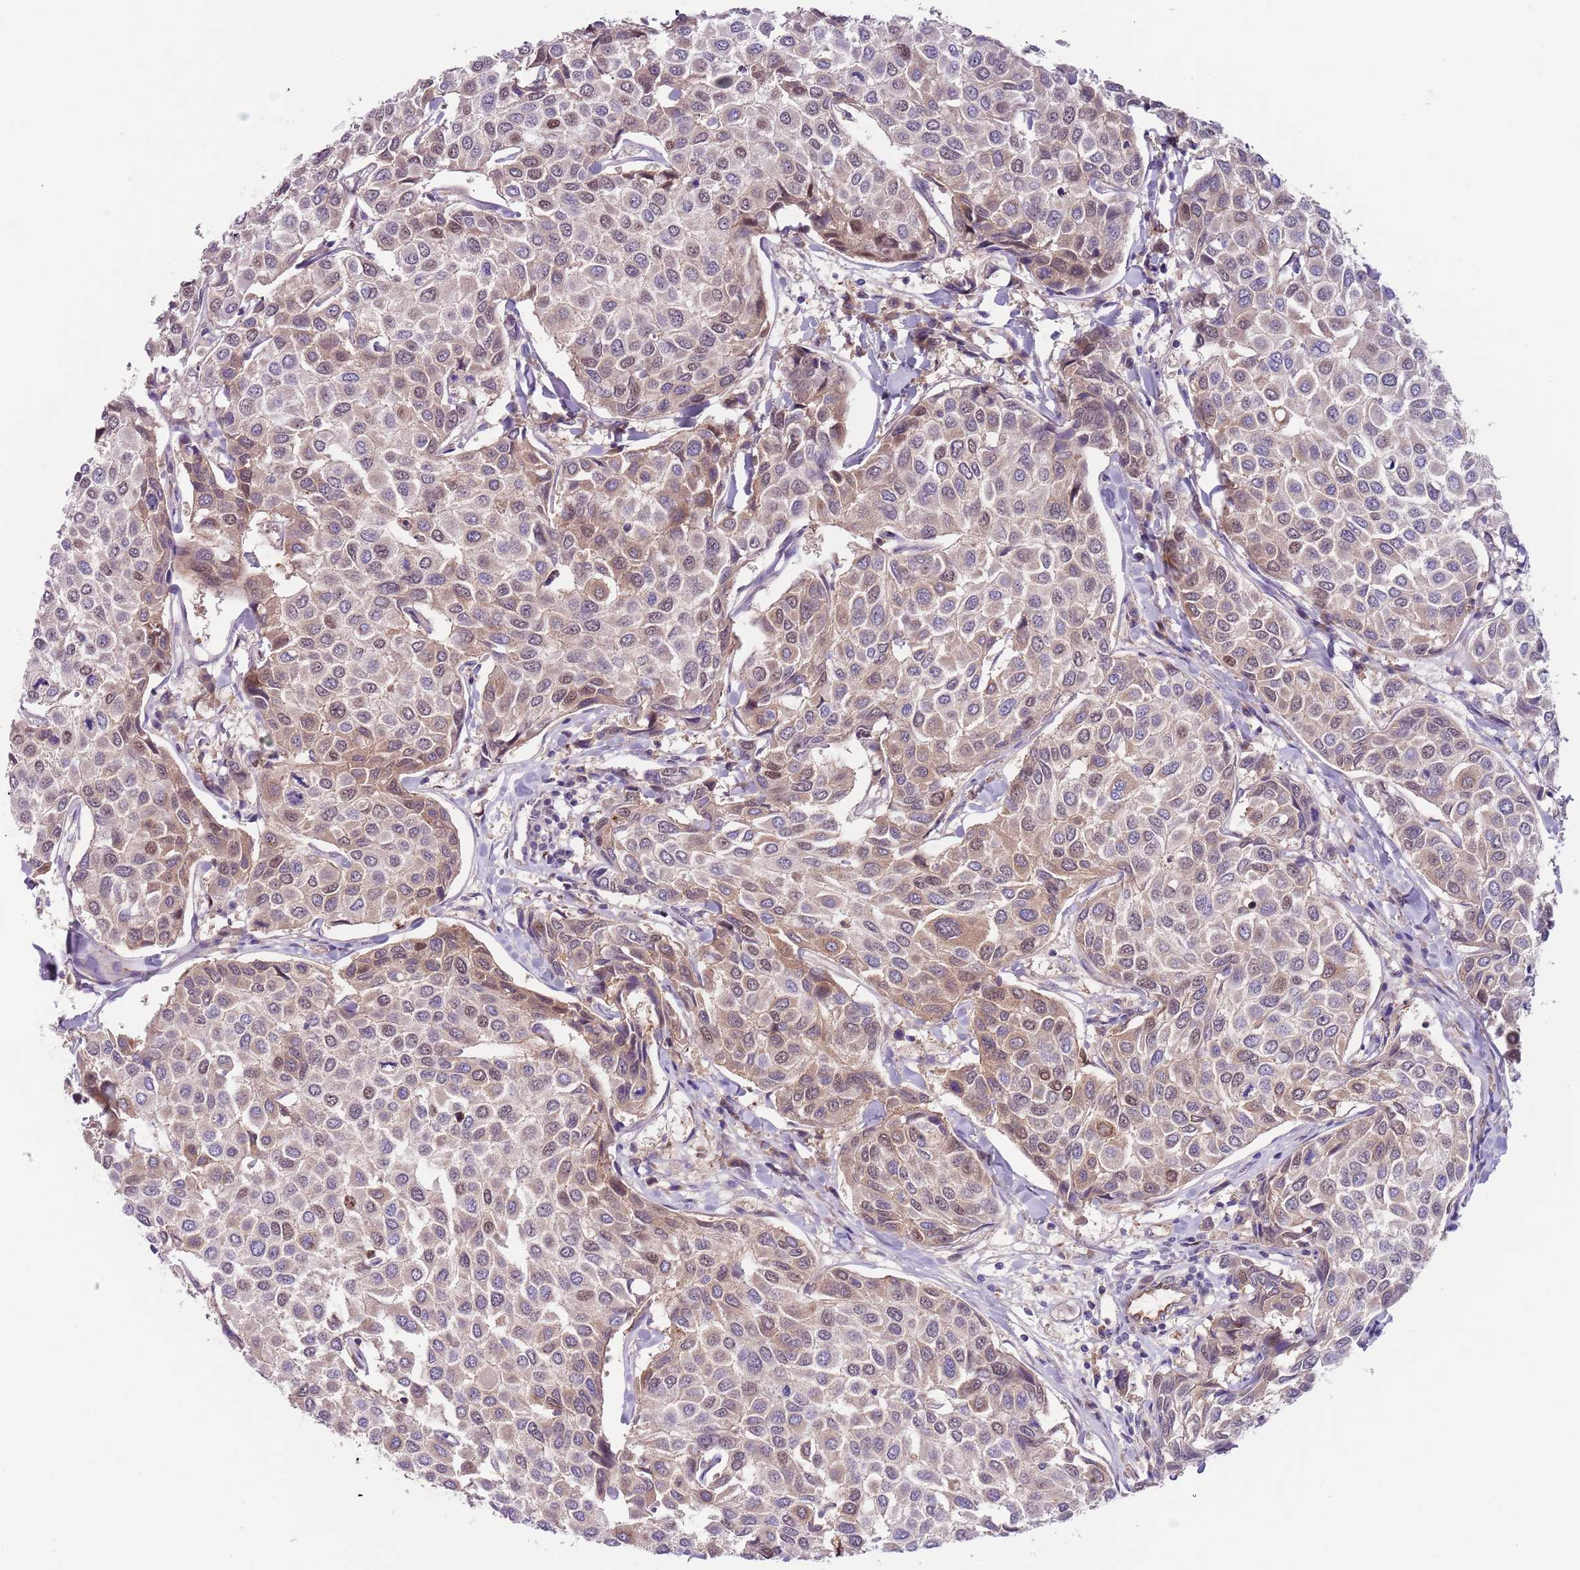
{"staining": {"intensity": "moderate", "quantity": "<25%", "location": "cytoplasmic/membranous,nuclear"}, "tissue": "breast cancer", "cell_type": "Tumor cells", "image_type": "cancer", "snomed": [{"axis": "morphology", "description": "Duct carcinoma"}, {"axis": "topography", "description": "Breast"}], "caption": "Tumor cells exhibit low levels of moderate cytoplasmic/membranous and nuclear staining in about <25% of cells in human infiltrating ductal carcinoma (breast). (Stains: DAB (3,3'-diaminobenzidine) in brown, nuclei in blue, Microscopy: brightfield microscopy at high magnification).", "gene": "RMND5B", "patient": {"sex": "female", "age": 55}}